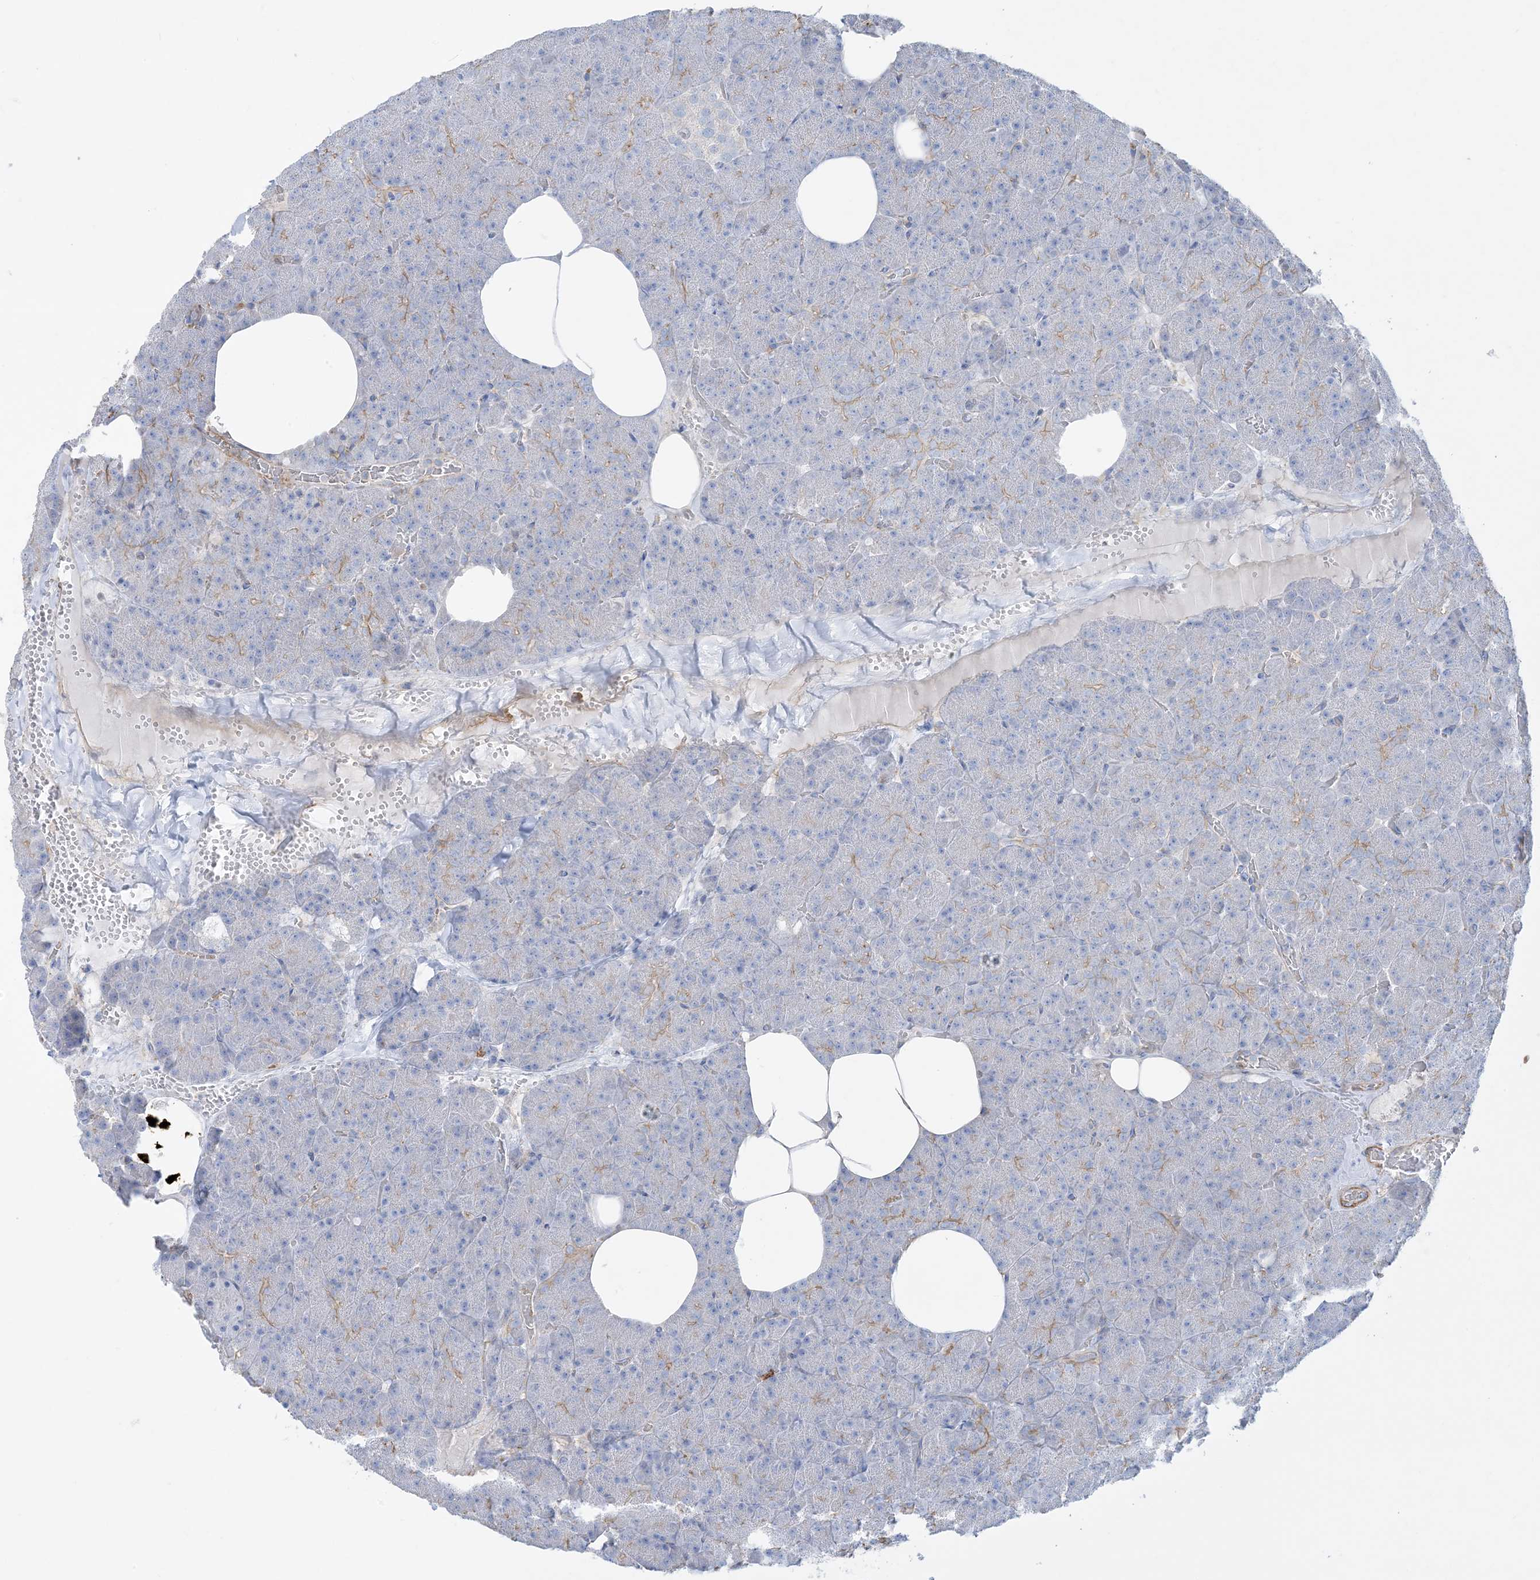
{"staining": {"intensity": "moderate", "quantity": "25%-75%", "location": "cytoplasmic/membranous"}, "tissue": "pancreas", "cell_type": "Exocrine glandular cells", "image_type": "normal", "snomed": [{"axis": "morphology", "description": "Normal tissue, NOS"}, {"axis": "morphology", "description": "Carcinoid, malignant, NOS"}, {"axis": "topography", "description": "Pancreas"}], "caption": "A high-resolution photomicrograph shows immunohistochemistry (IHC) staining of benign pancreas, which shows moderate cytoplasmic/membranous expression in approximately 25%-75% of exocrine glandular cells.", "gene": "GTF3C2", "patient": {"sex": "female", "age": 35}}